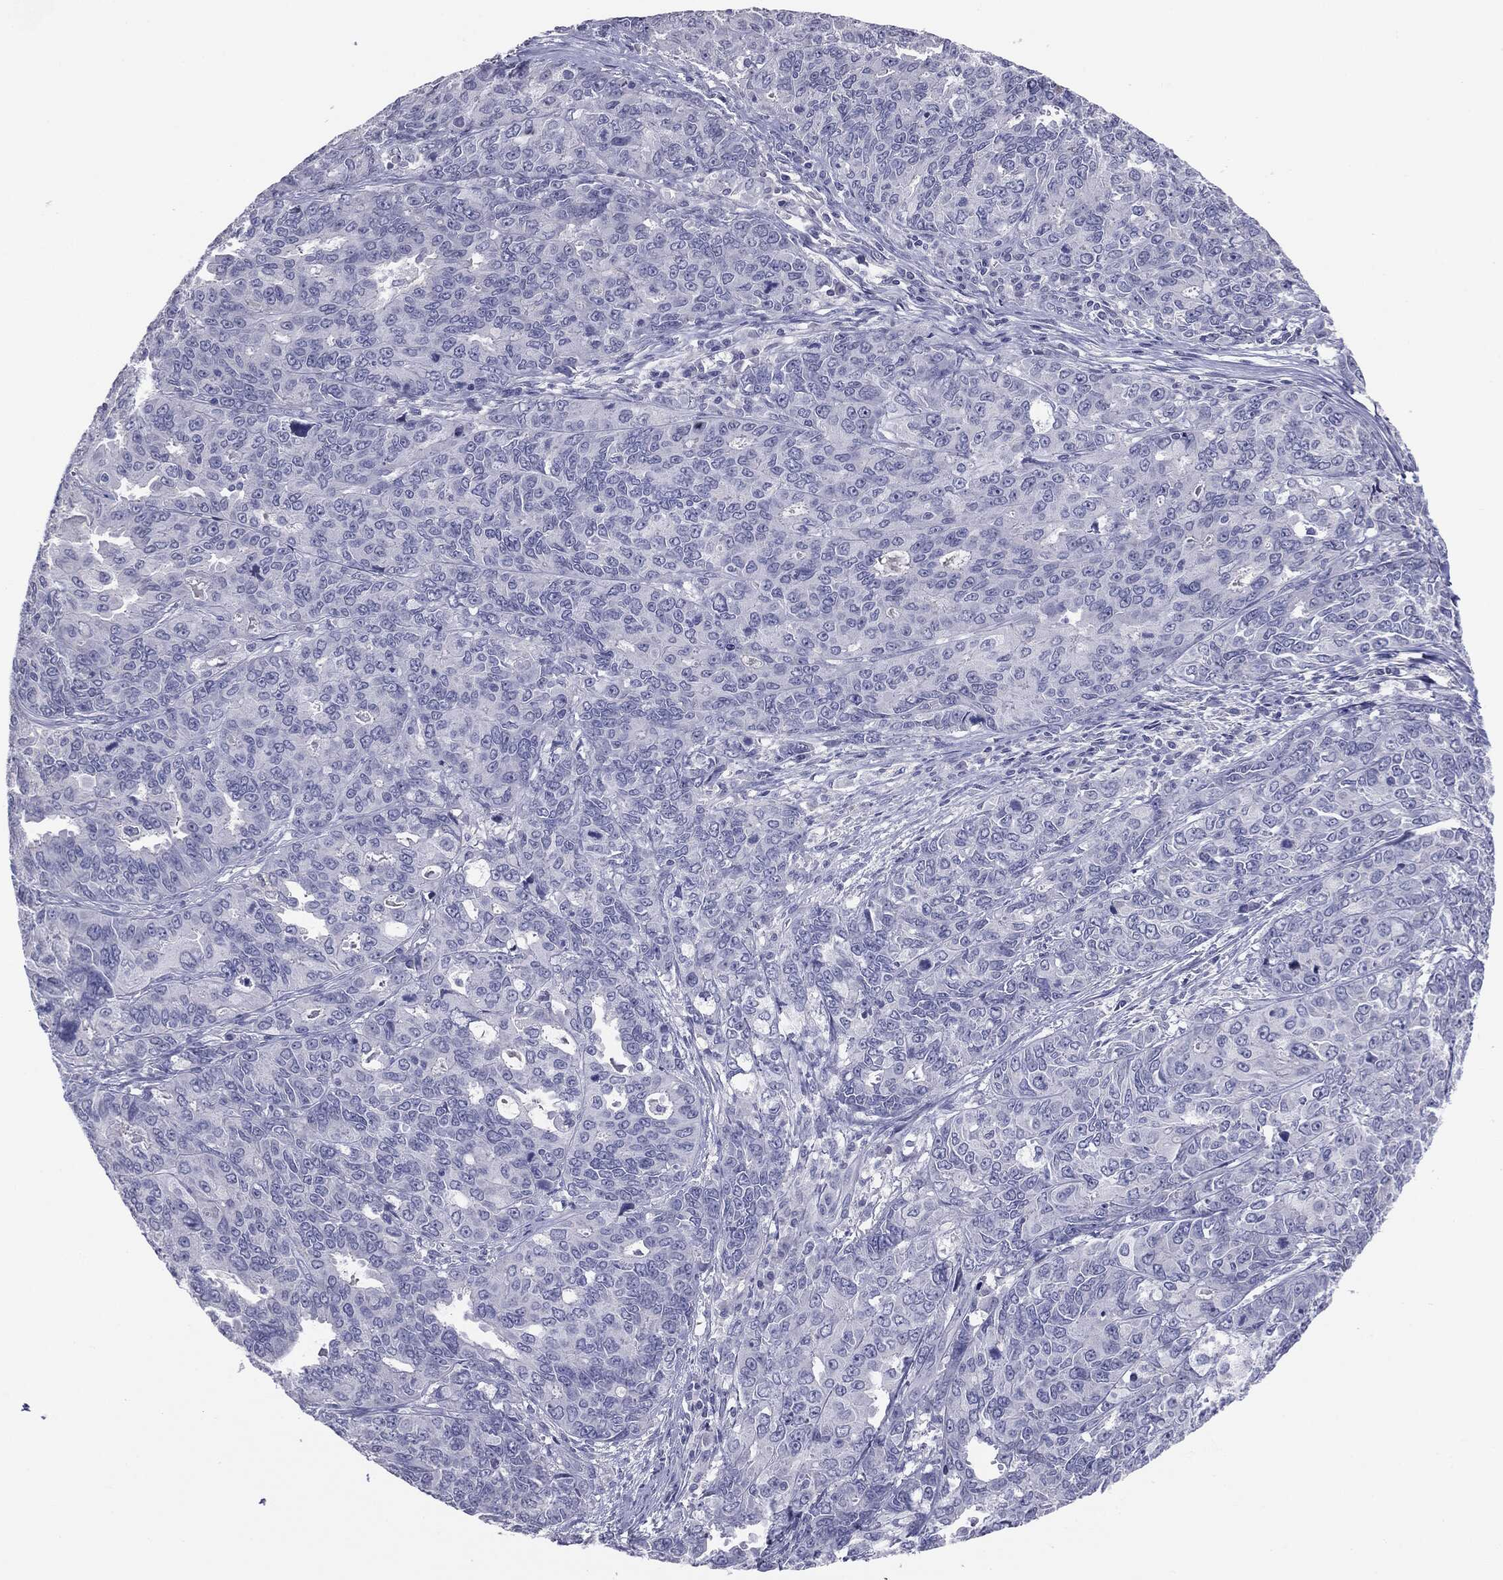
{"staining": {"intensity": "negative", "quantity": "none", "location": "none"}, "tissue": "endometrial cancer", "cell_type": "Tumor cells", "image_type": "cancer", "snomed": [{"axis": "morphology", "description": "Adenocarcinoma, NOS"}, {"axis": "topography", "description": "Uterus"}], "caption": "The micrograph demonstrates no significant staining in tumor cells of endometrial adenocarcinoma.", "gene": "SERPINB4", "patient": {"sex": "female", "age": 79}}